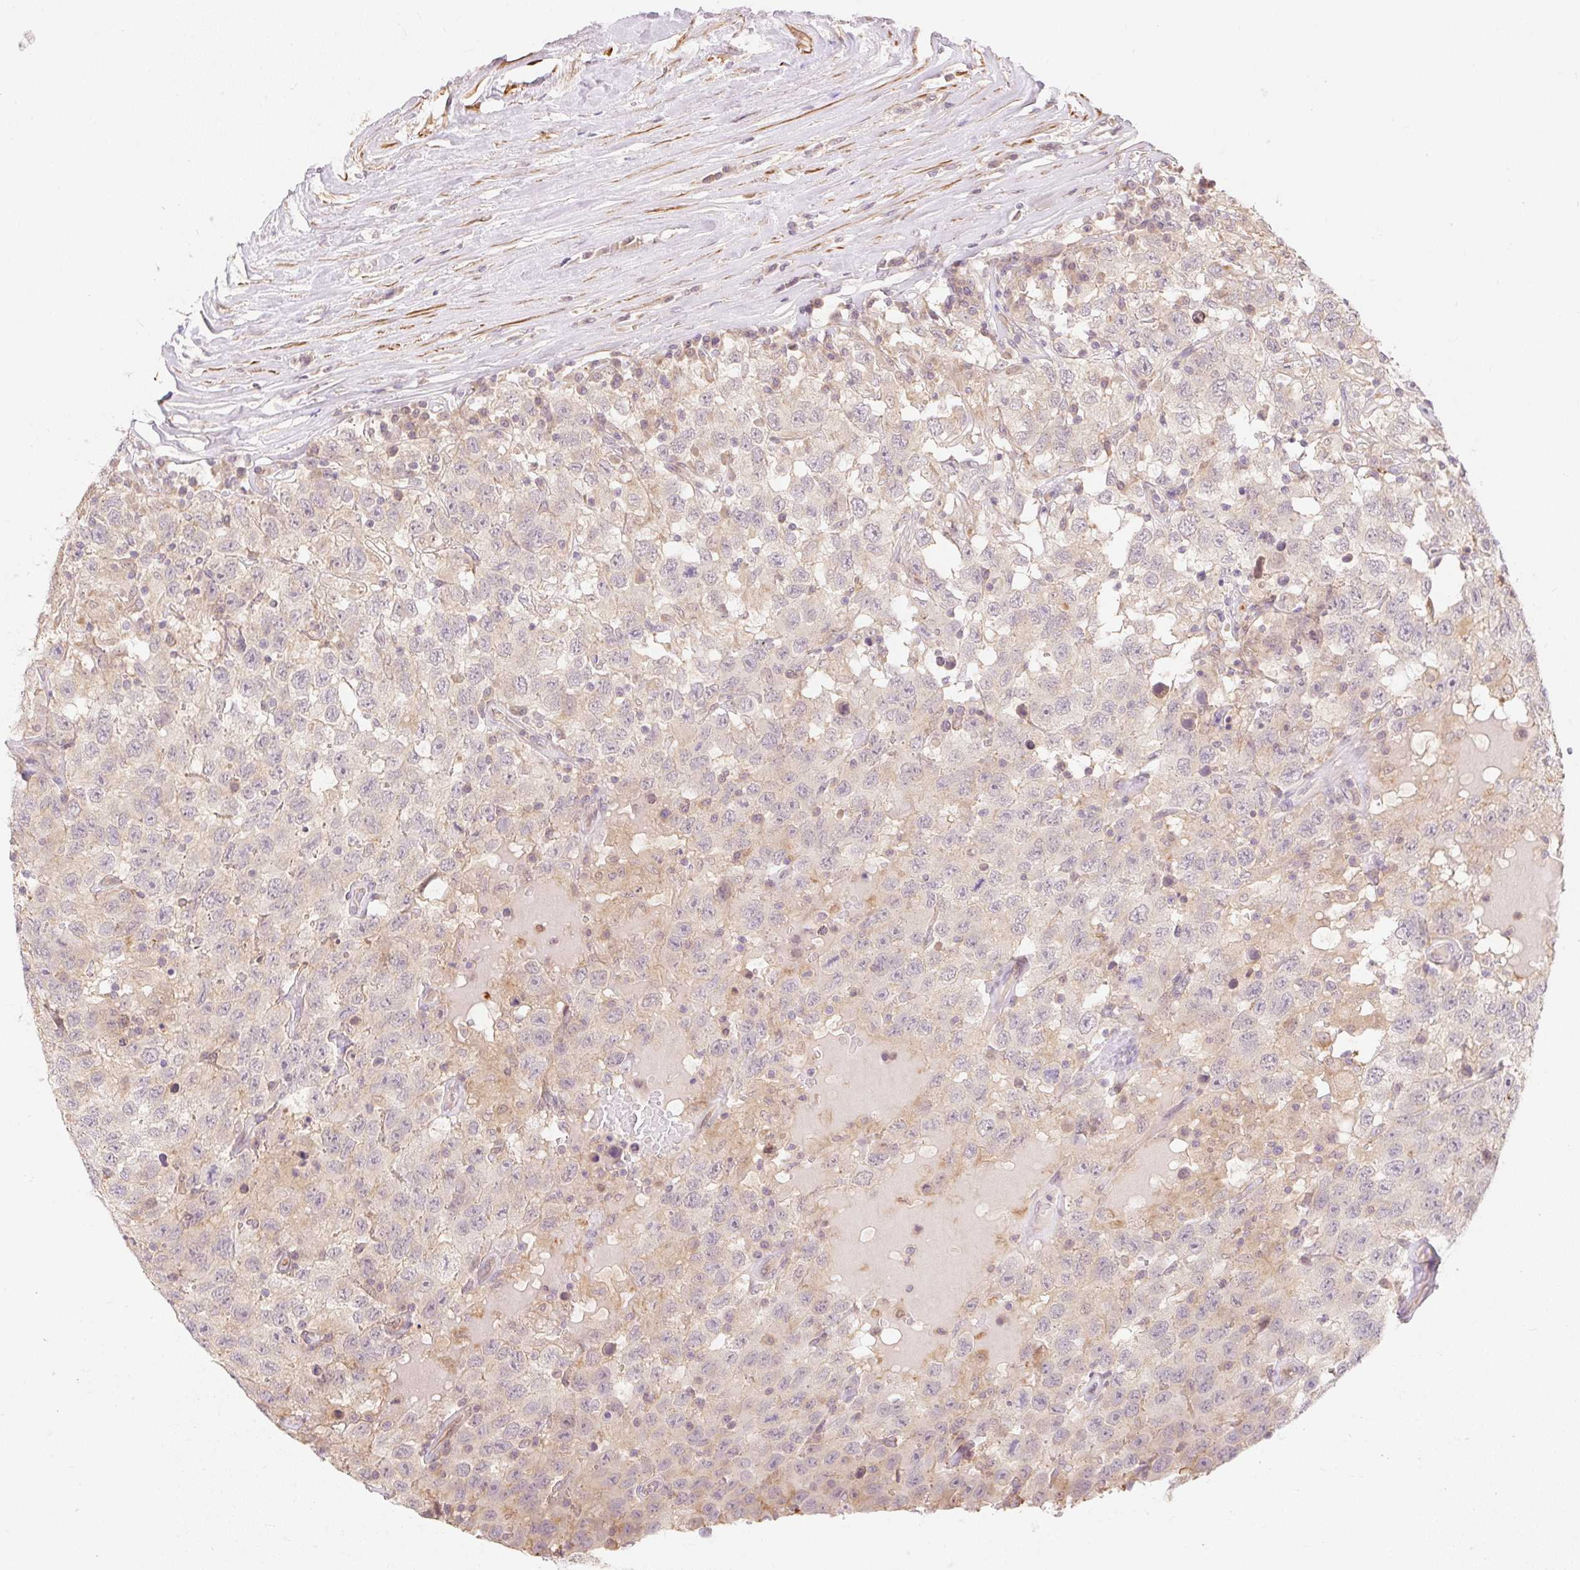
{"staining": {"intensity": "negative", "quantity": "none", "location": "none"}, "tissue": "testis cancer", "cell_type": "Tumor cells", "image_type": "cancer", "snomed": [{"axis": "morphology", "description": "Seminoma, NOS"}, {"axis": "topography", "description": "Testis"}], "caption": "High magnification brightfield microscopy of testis seminoma stained with DAB (3,3'-diaminobenzidine) (brown) and counterstained with hematoxylin (blue): tumor cells show no significant staining. (DAB (3,3'-diaminobenzidine) immunohistochemistry visualized using brightfield microscopy, high magnification).", "gene": "EMC10", "patient": {"sex": "male", "age": 41}}